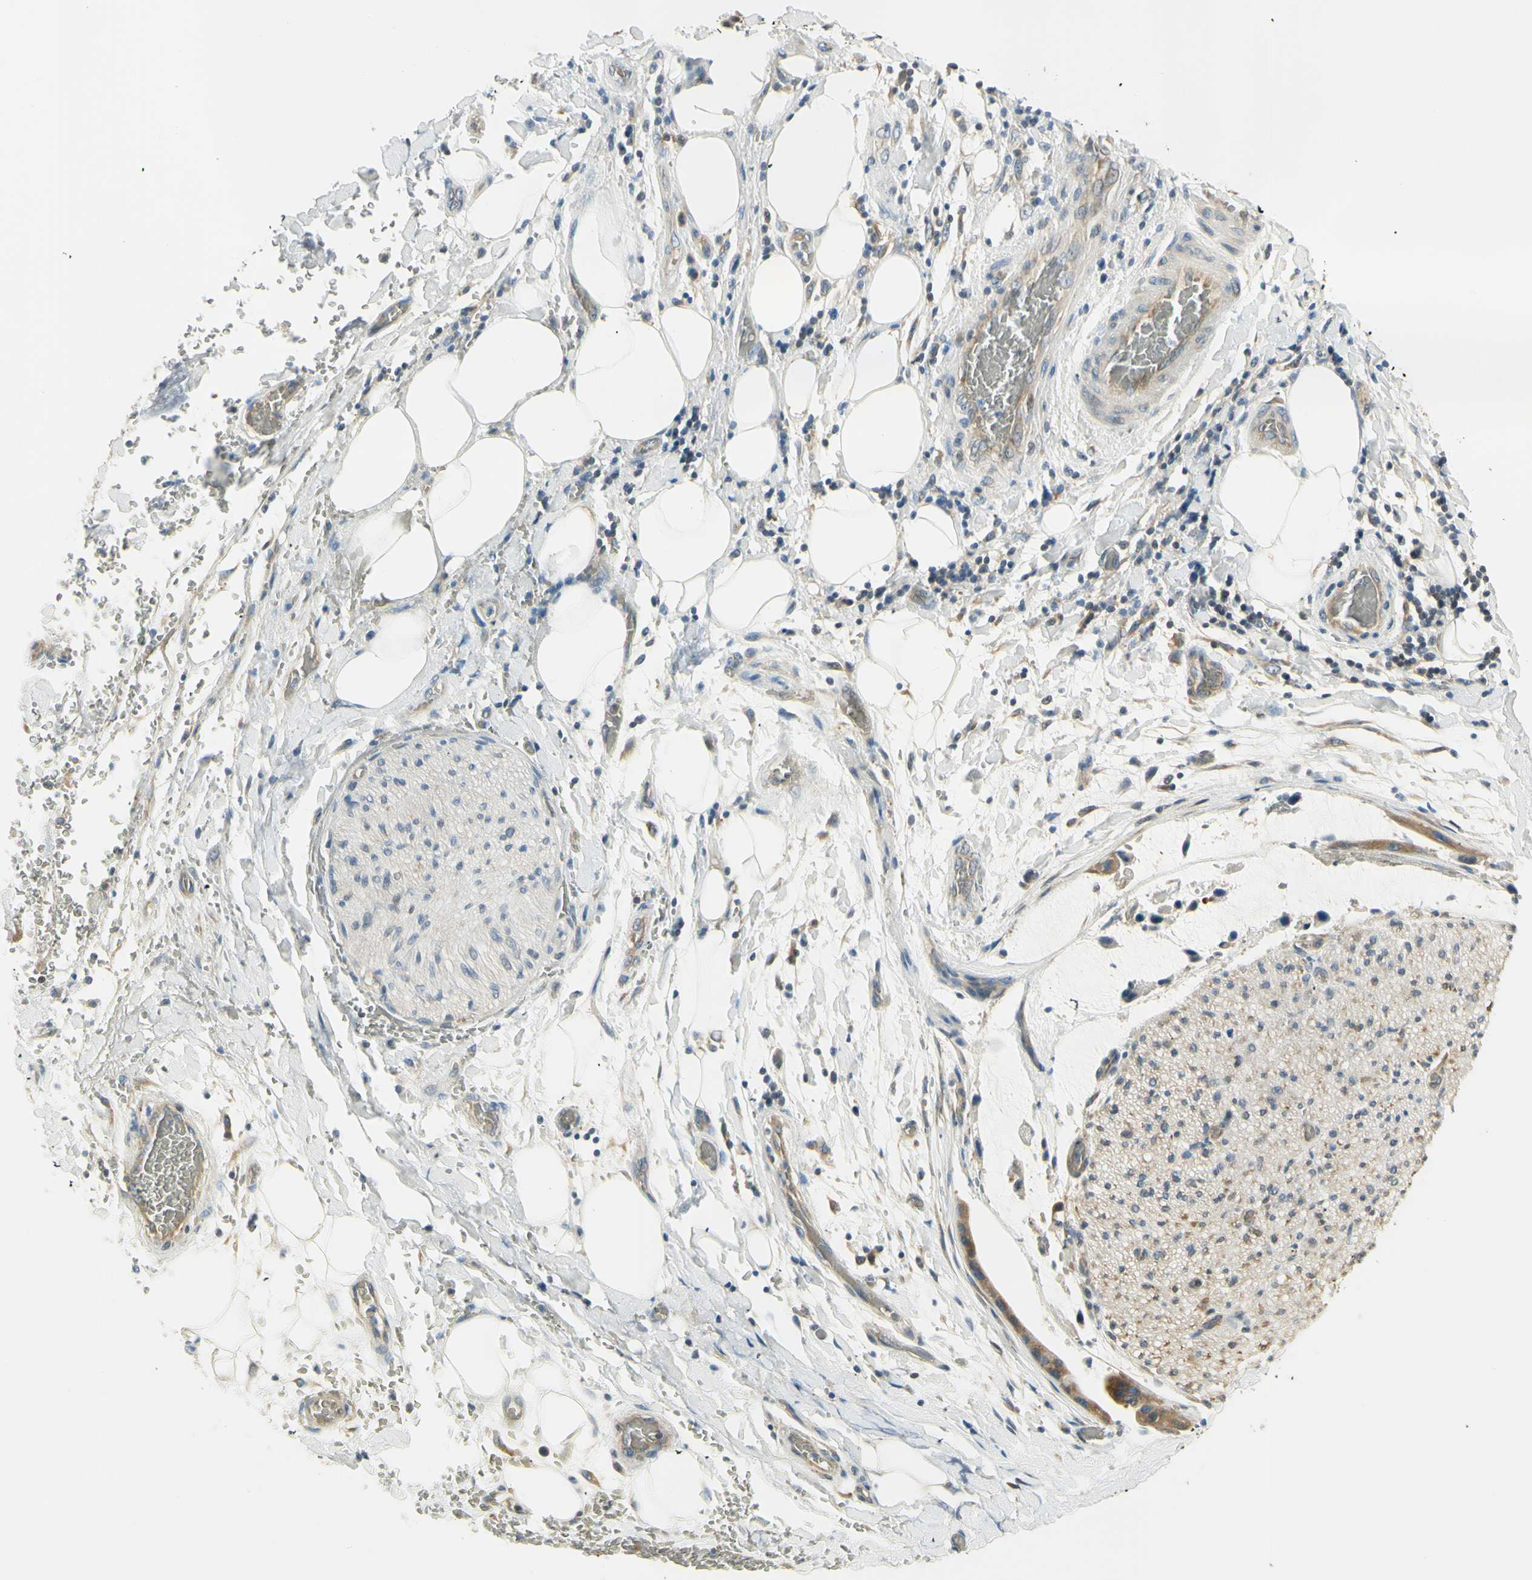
{"staining": {"intensity": "weak", "quantity": ">75%", "location": "cytoplasmic/membranous"}, "tissue": "adipose tissue", "cell_type": "Adipocytes", "image_type": "normal", "snomed": [{"axis": "morphology", "description": "Normal tissue, NOS"}, {"axis": "morphology", "description": "Cholangiocarcinoma"}, {"axis": "topography", "description": "Liver"}, {"axis": "topography", "description": "Peripheral nerve tissue"}], "caption": "Normal adipose tissue displays weak cytoplasmic/membranous expression in about >75% of adipocytes.", "gene": "IGDCC4", "patient": {"sex": "male", "age": 50}}